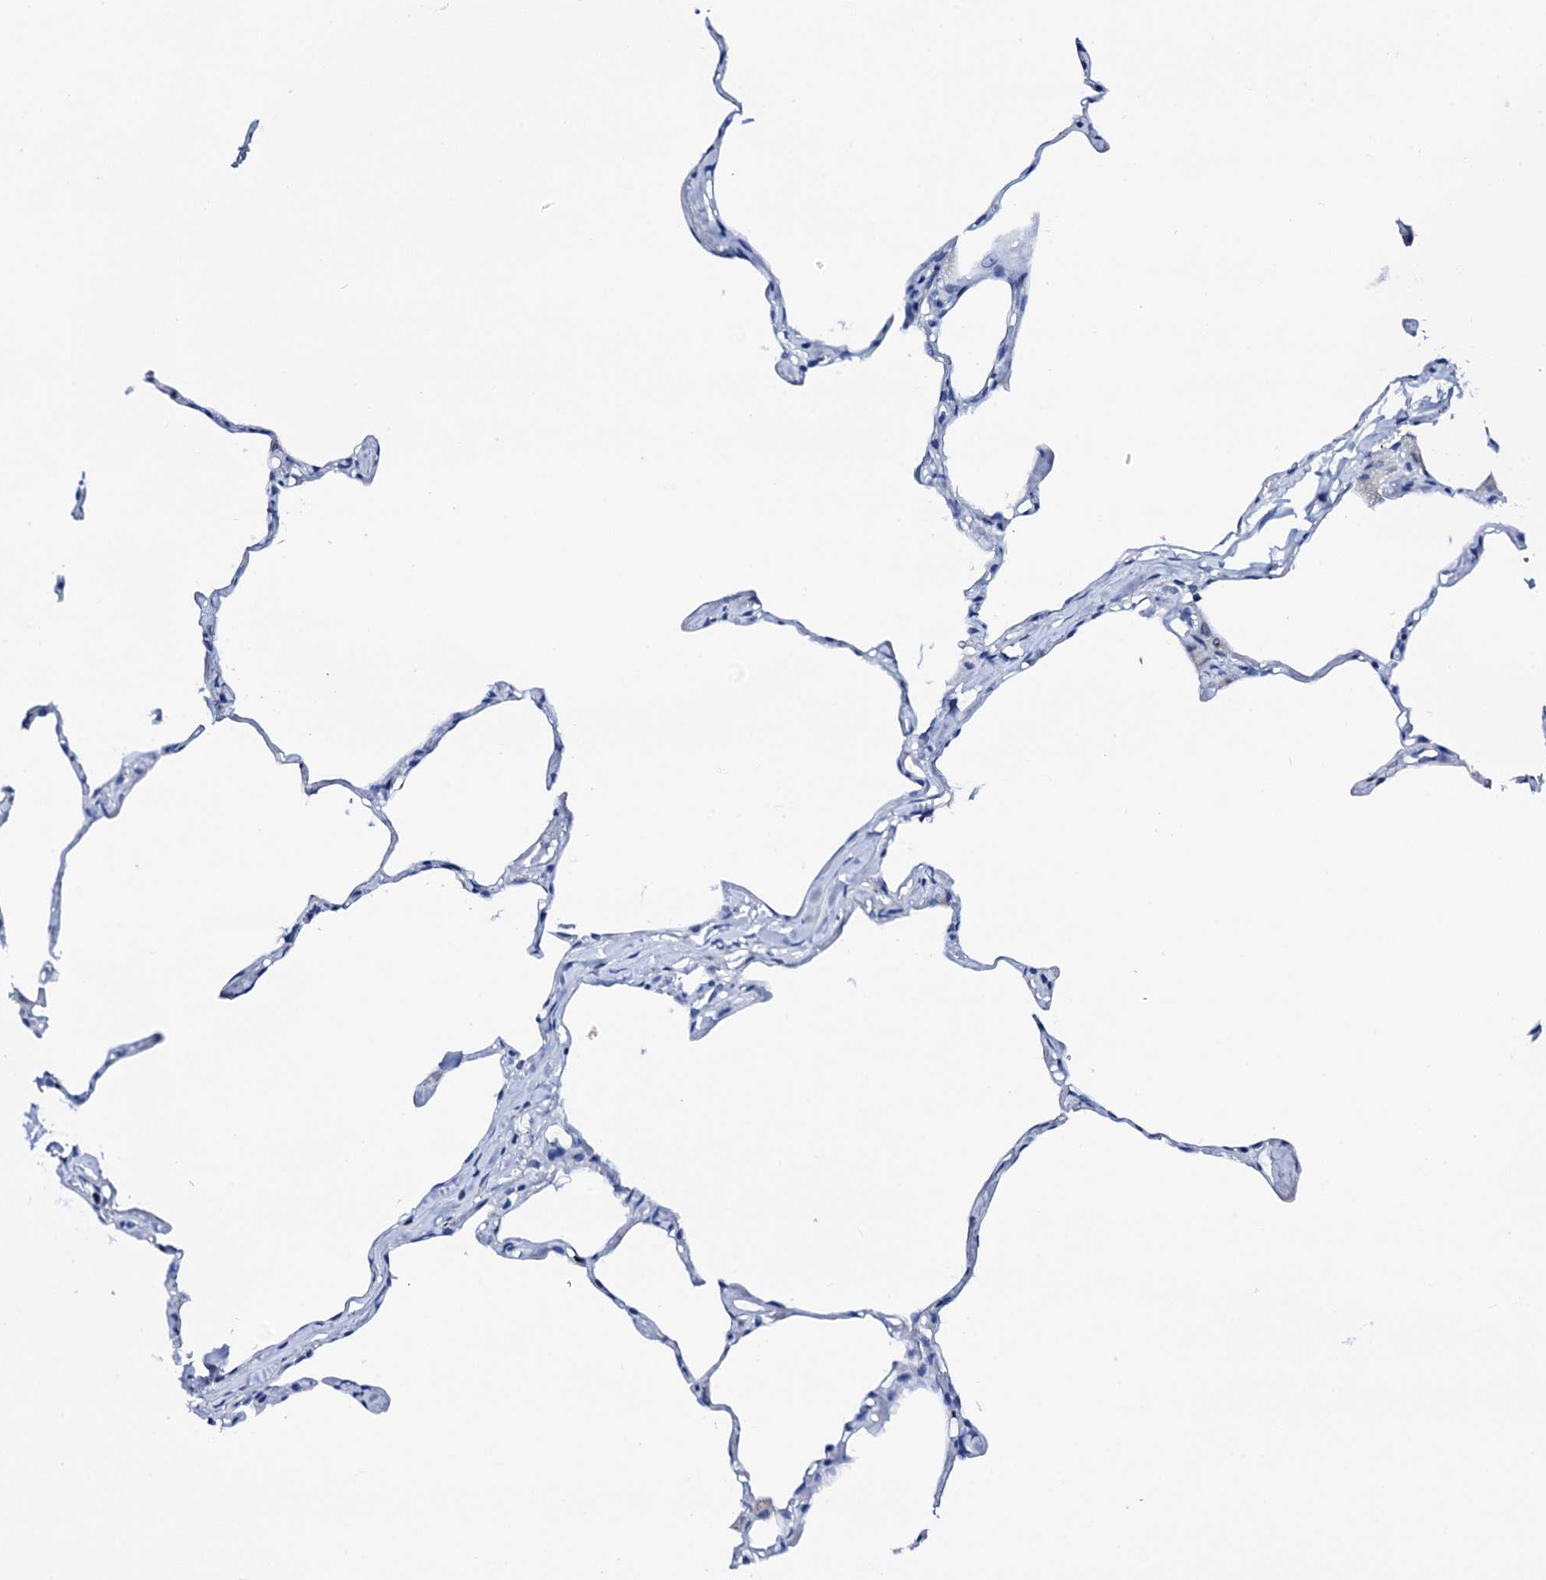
{"staining": {"intensity": "negative", "quantity": "none", "location": "none"}, "tissue": "lung", "cell_type": "Alveolar cells", "image_type": "normal", "snomed": [{"axis": "morphology", "description": "Normal tissue, NOS"}, {"axis": "topography", "description": "Lung"}], "caption": "Immunohistochemistry histopathology image of normal lung: human lung stained with DAB (3,3'-diaminobenzidine) demonstrates no significant protein positivity in alveolar cells.", "gene": "NRIP2", "patient": {"sex": "male", "age": 65}}